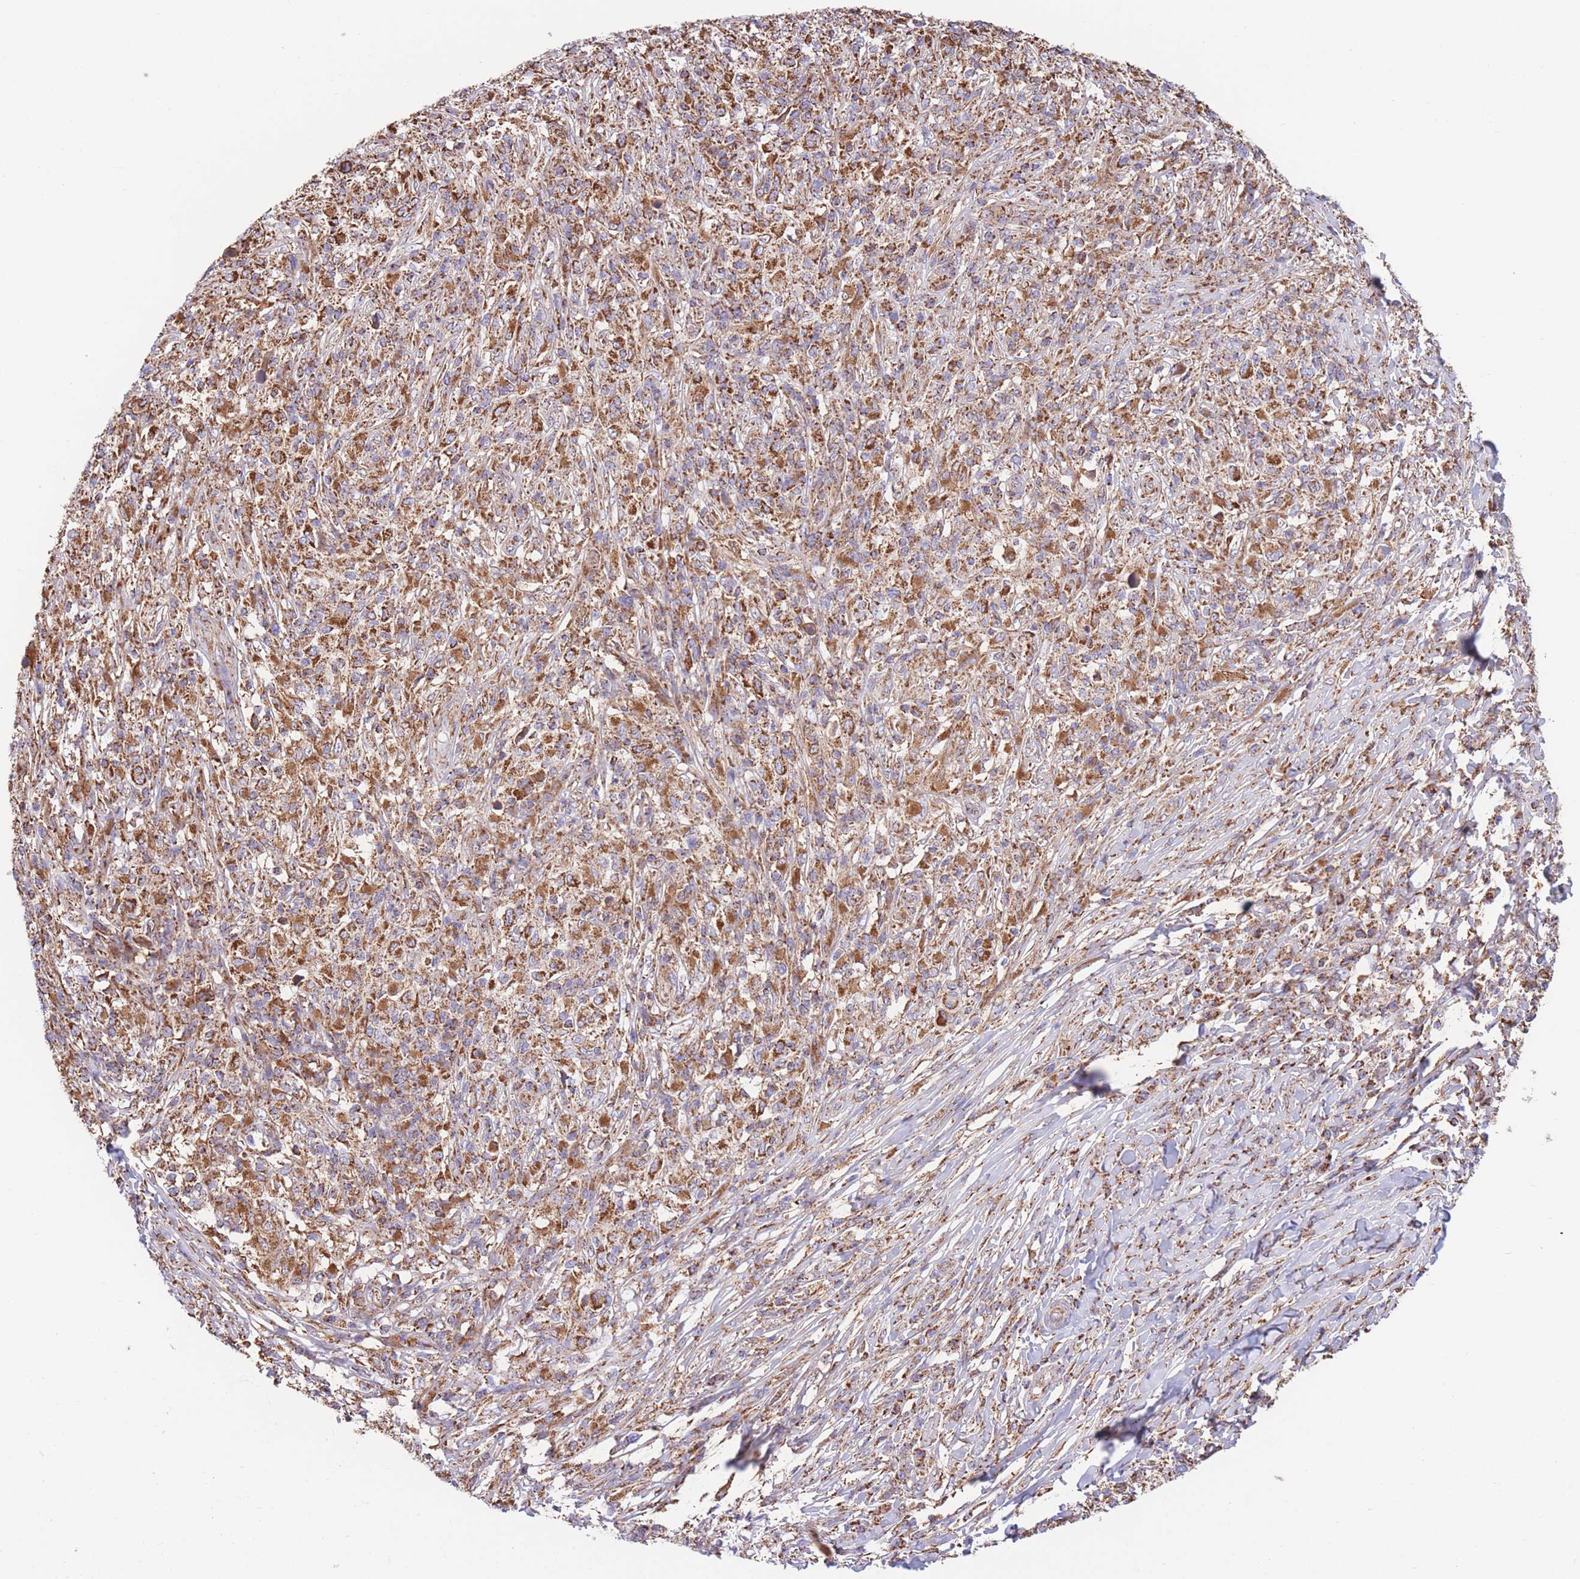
{"staining": {"intensity": "moderate", "quantity": ">75%", "location": "cytoplasmic/membranous"}, "tissue": "melanoma", "cell_type": "Tumor cells", "image_type": "cancer", "snomed": [{"axis": "morphology", "description": "Malignant melanoma, NOS"}, {"axis": "topography", "description": "Skin"}], "caption": "Melanoma stained with a brown dye exhibits moderate cytoplasmic/membranous positive expression in approximately >75% of tumor cells.", "gene": "FKBP8", "patient": {"sex": "male", "age": 66}}